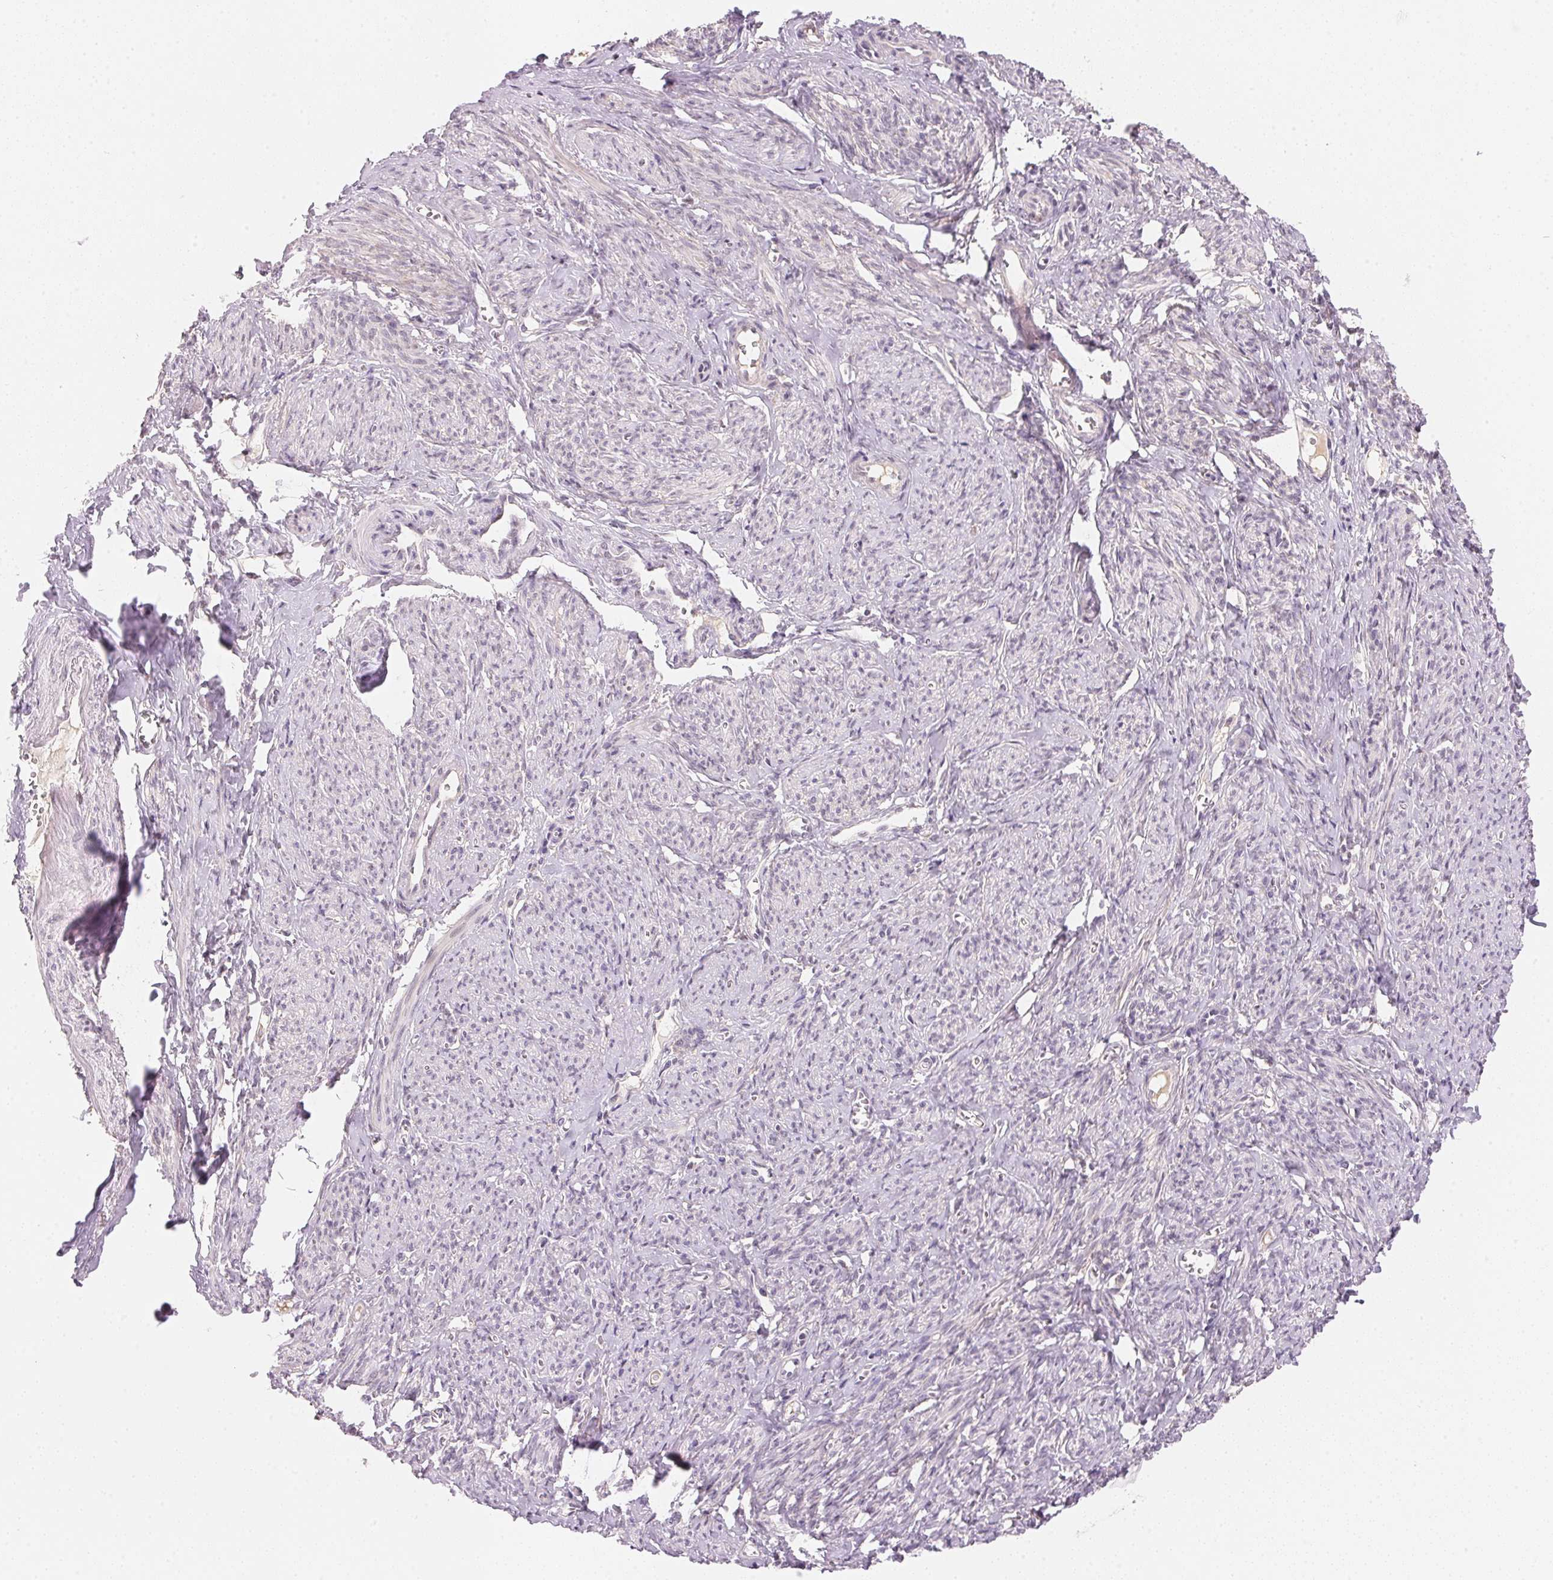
{"staining": {"intensity": "negative", "quantity": "none", "location": "none"}, "tissue": "smooth muscle", "cell_type": "Smooth muscle cells", "image_type": "normal", "snomed": [{"axis": "morphology", "description": "Normal tissue, NOS"}, {"axis": "topography", "description": "Smooth muscle"}], "caption": "DAB immunohistochemical staining of normal smooth muscle shows no significant staining in smooth muscle cells.", "gene": "FNDC4", "patient": {"sex": "female", "age": 65}}